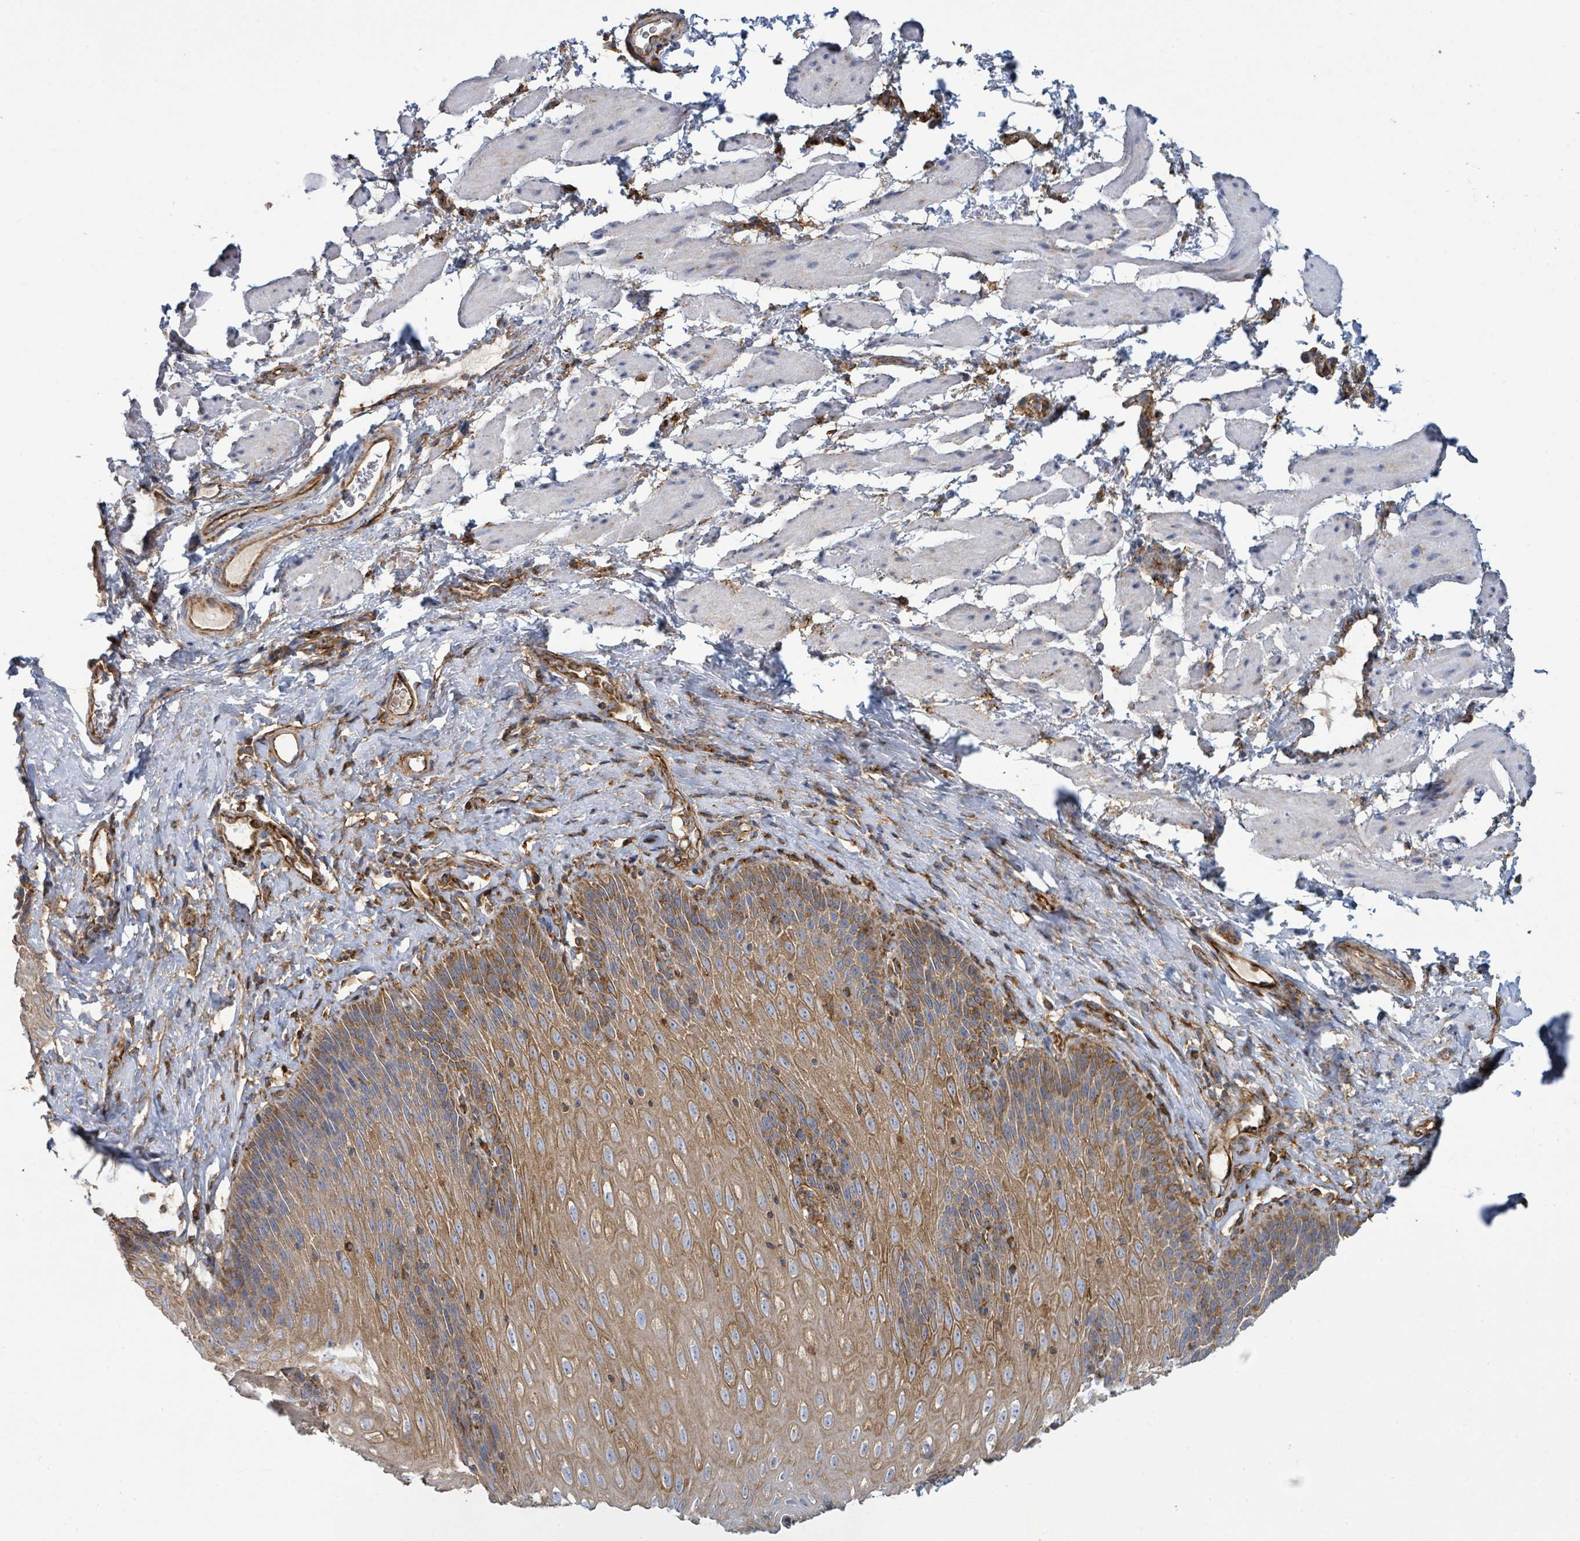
{"staining": {"intensity": "moderate", "quantity": "25%-75%", "location": "cytoplasmic/membranous"}, "tissue": "esophagus", "cell_type": "Squamous epithelial cells", "image_type": "normal", "snomed": [{"axis": "morphology", "description": "Normal tissue, NOS"}, {"axis": "topography", "description": "Esophagus"}], "caption": "A histopathology image showing moderate cytoplasmic/membranous expression in about 25%-75% of squamous epithelial cells in unremarkable esophagus, as visualized by brown immunohistochemical staining.", "gene": "EGFL7", "patient": {"sex": "female", "age": 61}}